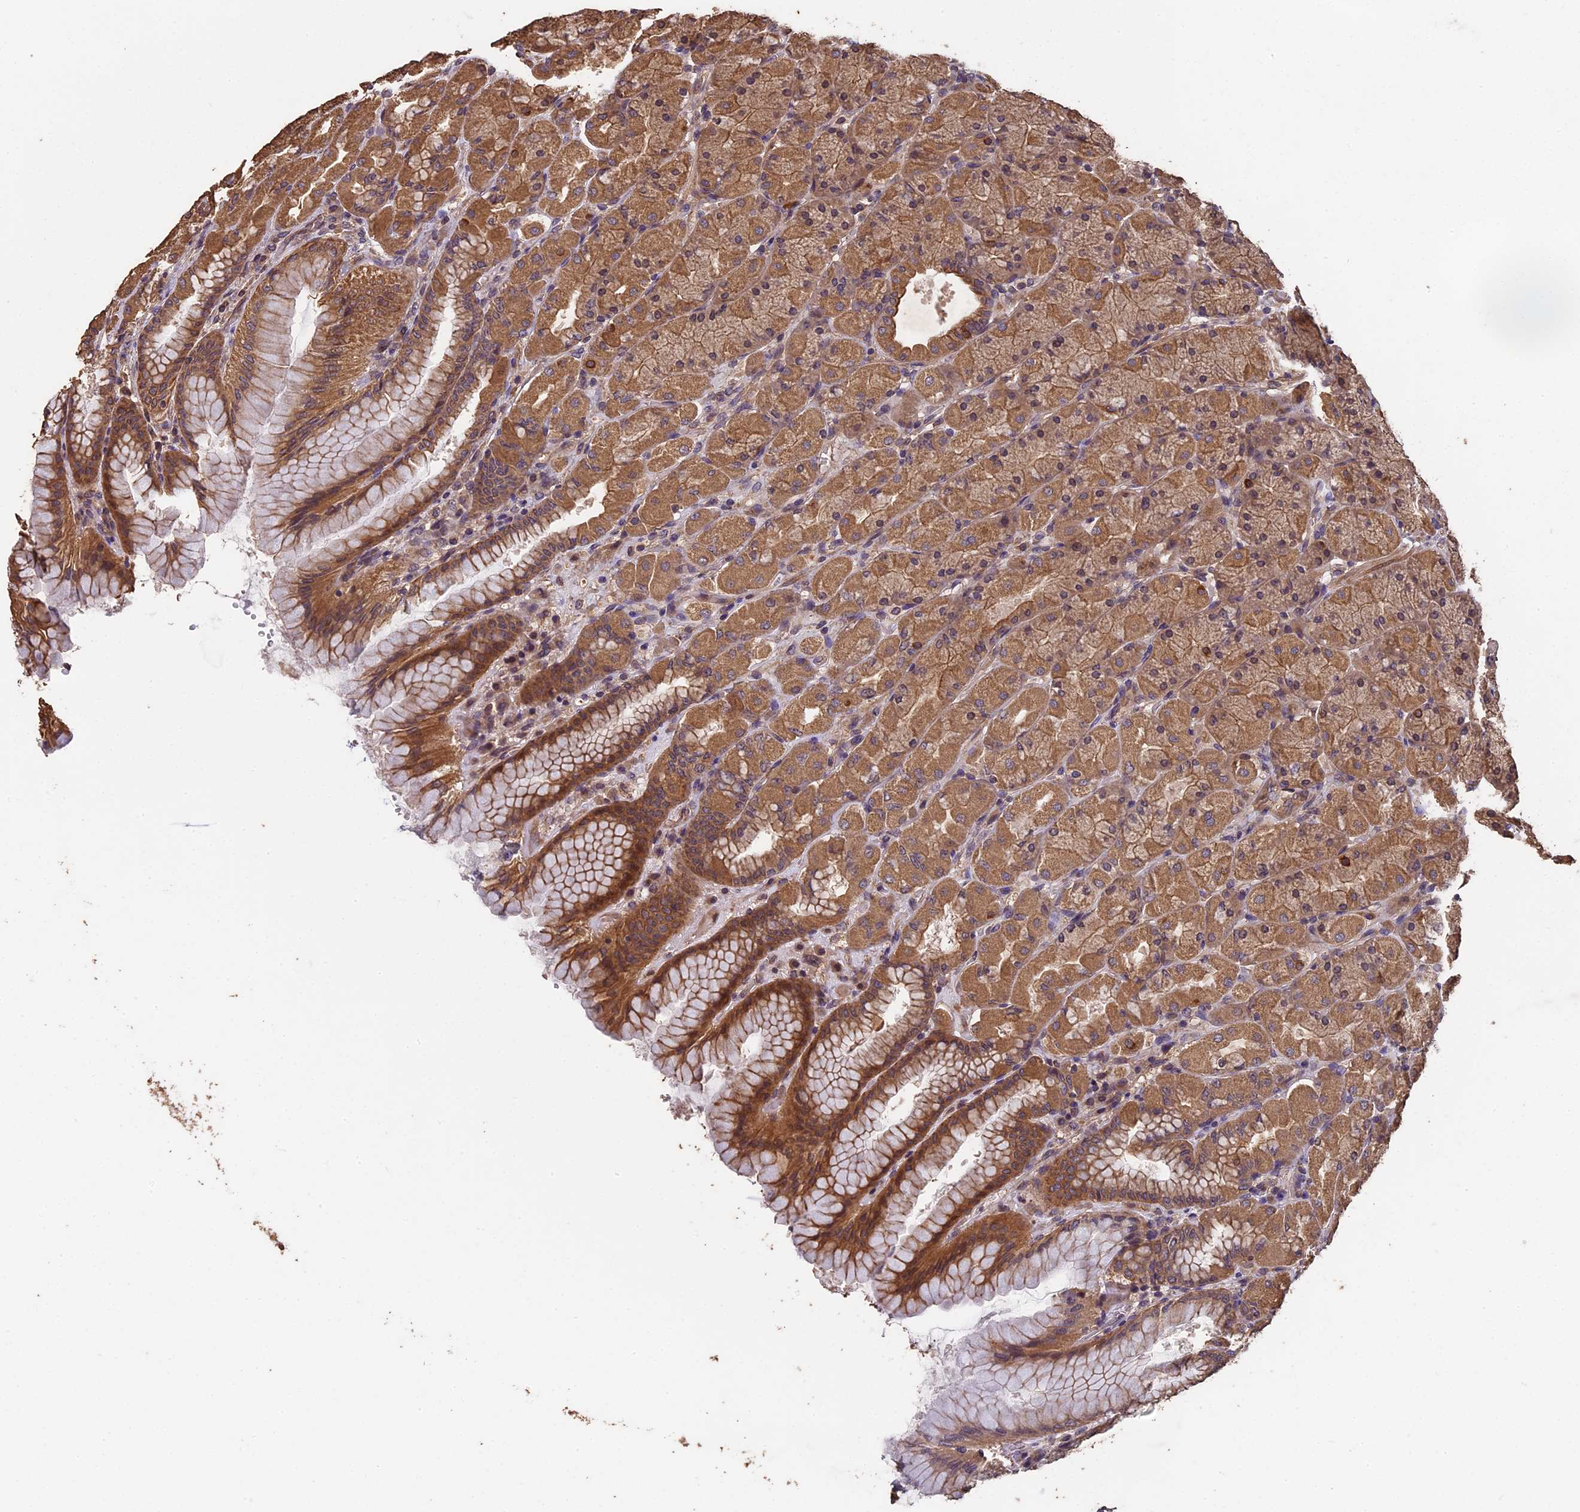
{"staining": {"intensity": "moderate", "quantity": ">75%", "location": "cytoplasmic/membranous"}, "tissue": "stomach", "cell_type": "Glandular cells", "image_type": "normal", "snomed": [{"axis": "morphology", "description": "Normal tissue, NOS"}, {"axis": "topography", "description": "Stomach, upper"}], "caption": "An image of stomach stained for a protein reveals moderate cytoplasmic/membranous brown staining in glandular cells. (IHC, brightfield microscopy, high magnification).", "gene": "CHD9", "patient": {"sex": "female", "age": 56}}